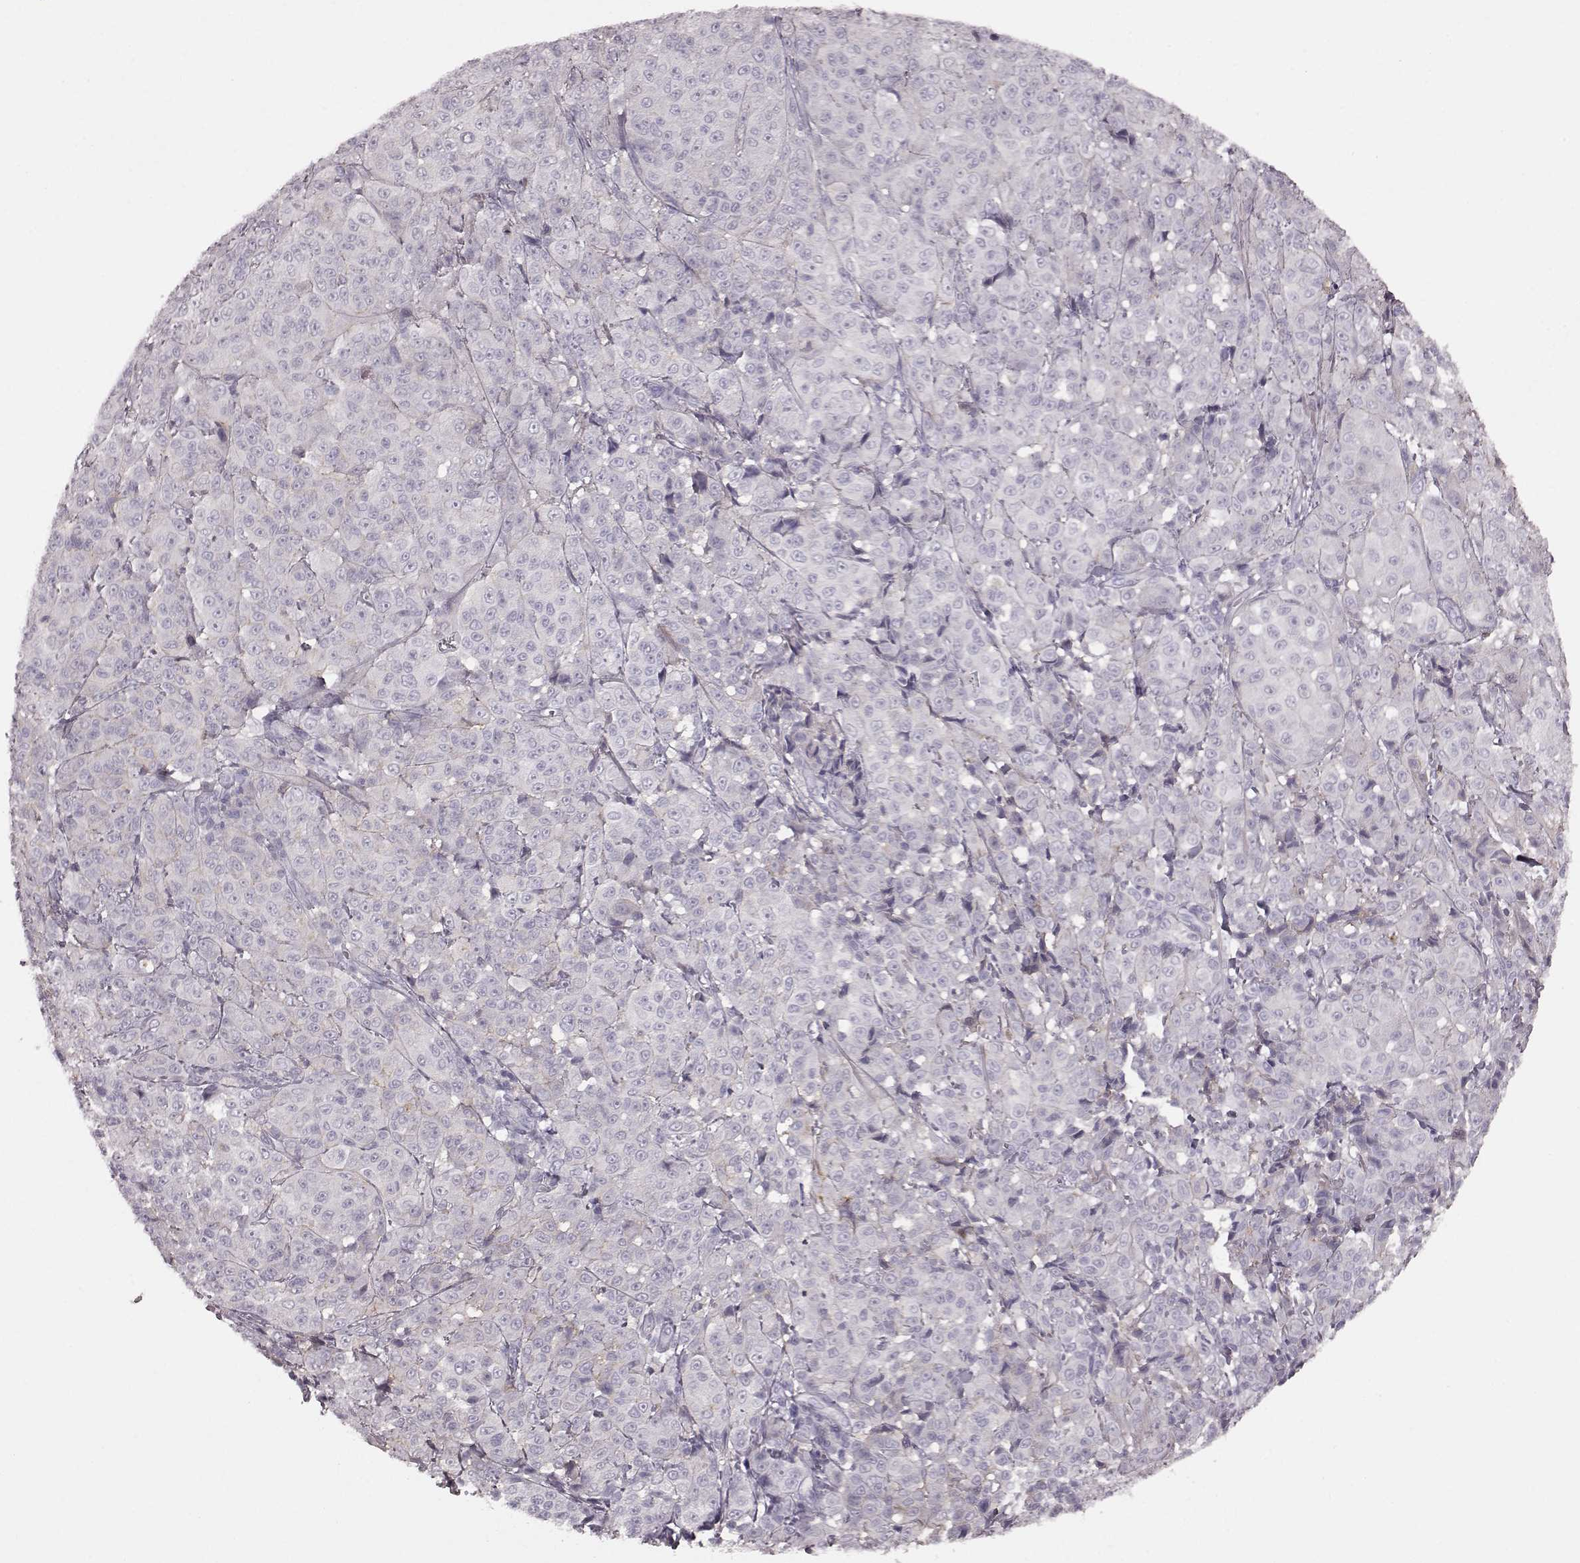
{"staining": {"intensity": "negative", "quantity": "none", "location": "none"}, "tissue": "melanoma", "cell_type": "Tumor cells", "image_type": "cancer", "snomed": [{"axis": "morphology", "description": "Malignant melanoma, NOS"}, {"axis": "topography", "description": "Skin"}], "caption": "An image of human melanoma is negative for staining in tumor cells.", "gene": "CRYBA2", "patient": {"sex": "male", "age": 89}}